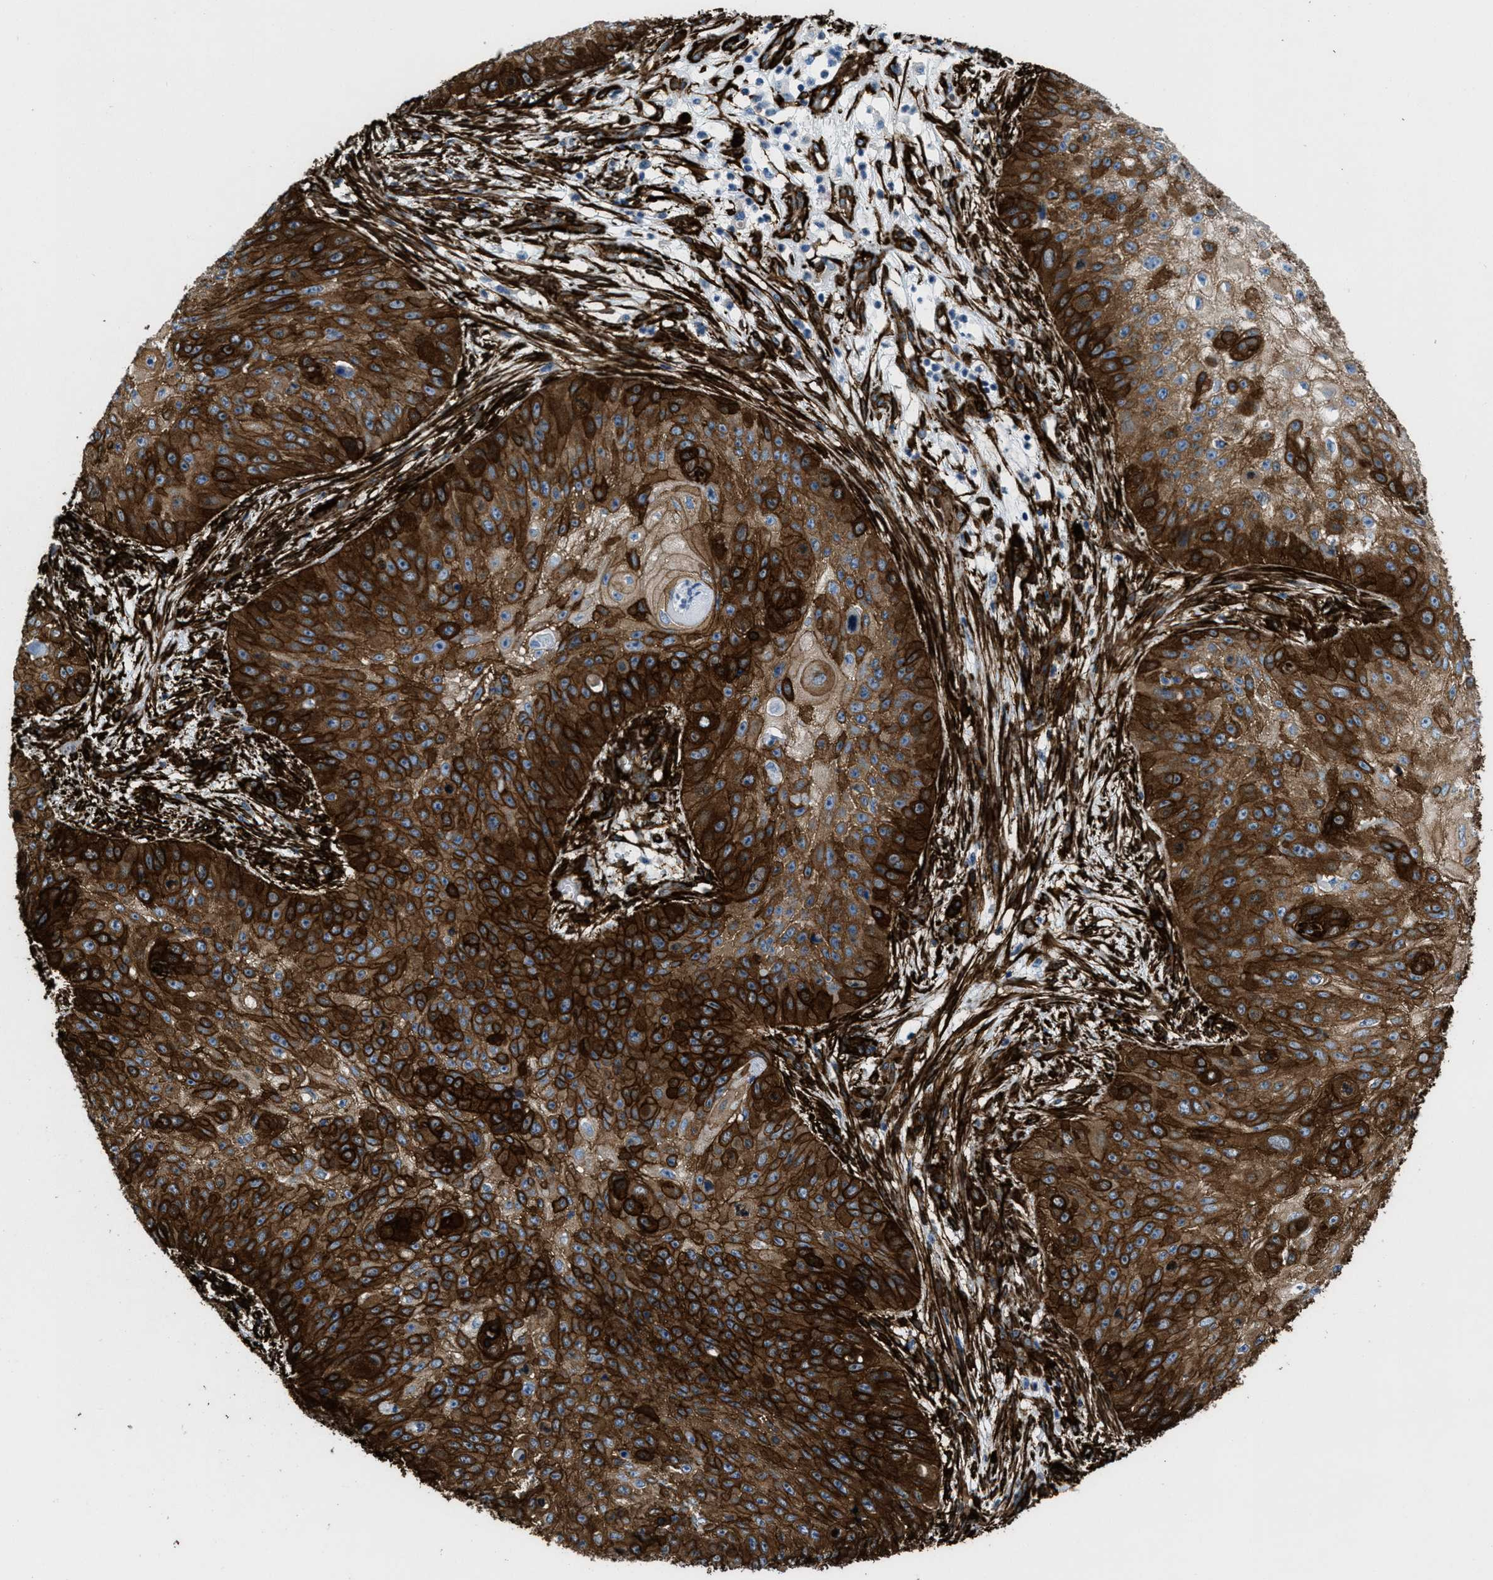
{"staining": {"intensity": "strong", "quantity": ">75%", "location": "cytoplasmic/membranous"}, "tissue": "skin cancer", "cell_type": "Tumor cells", "image_type": "cancer", "snomed": [{"axis": "morphology", "description": "Squamous cell carcinoma, NOS"}, {"axis": "topography", "description": "Skin"}], "caption": "Skin cancer stained with a protein marker reveals strong staining in tumor cells.", "gene": "CALD1", "patient": {"sex": "female", "age": 77}}